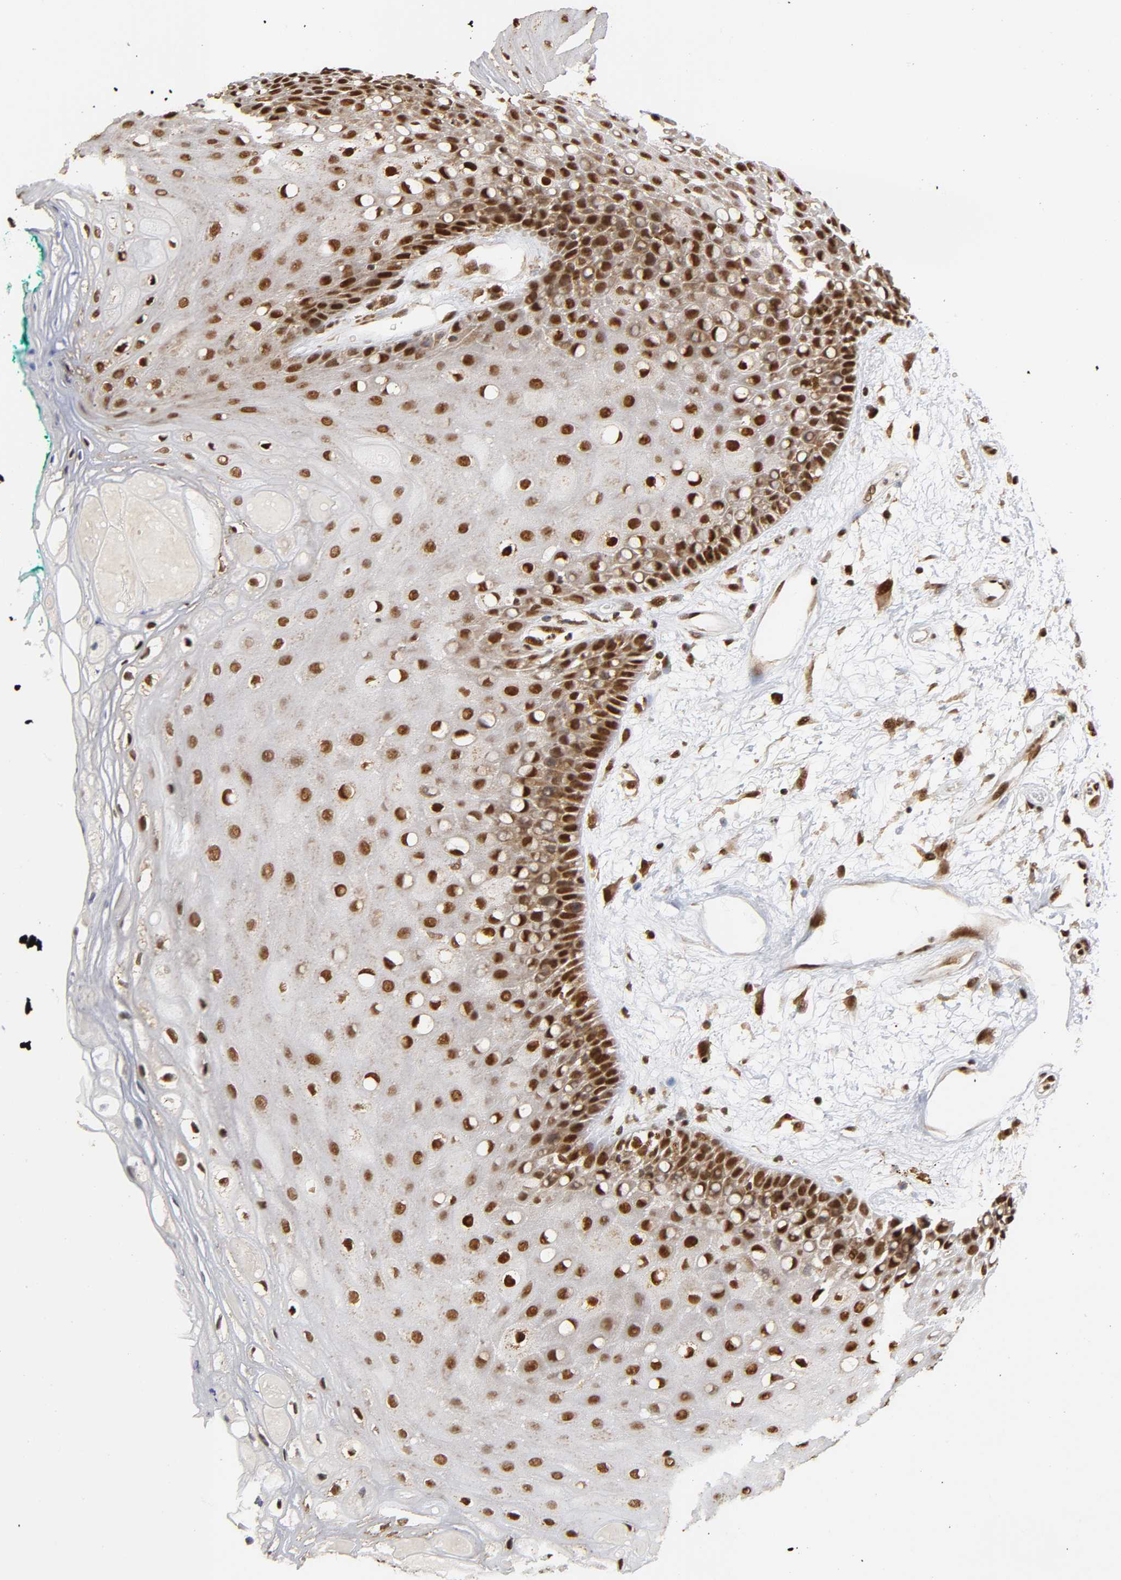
{"staining": {"intensity": "strong", "quantity": ">75%", "location": "nuclear"}, "tissue": "oral mucosa", "cell_type": "Squamous epithelial cells", "image_type": "normal", "snomed": [{"axis": "morphology", "description": "Normal tissue, NOS"}, {"axis": "morphology", "description": "Squamous cell carcinoma, NOS"}, {"axis": "topography", "description": "Skeletal muscle"}, {"axis": "topography", "description": "Oral tissue"}, {"axis": "topography", "description": "Head-Neck"}], "caption": "Oral mucosa stained with a brown dye exhibits strong nuclear positive staining in about >75% of squamous epithelial cells.", "gene": "RNF122", "patient": {"sex": "female", "age": 84}}